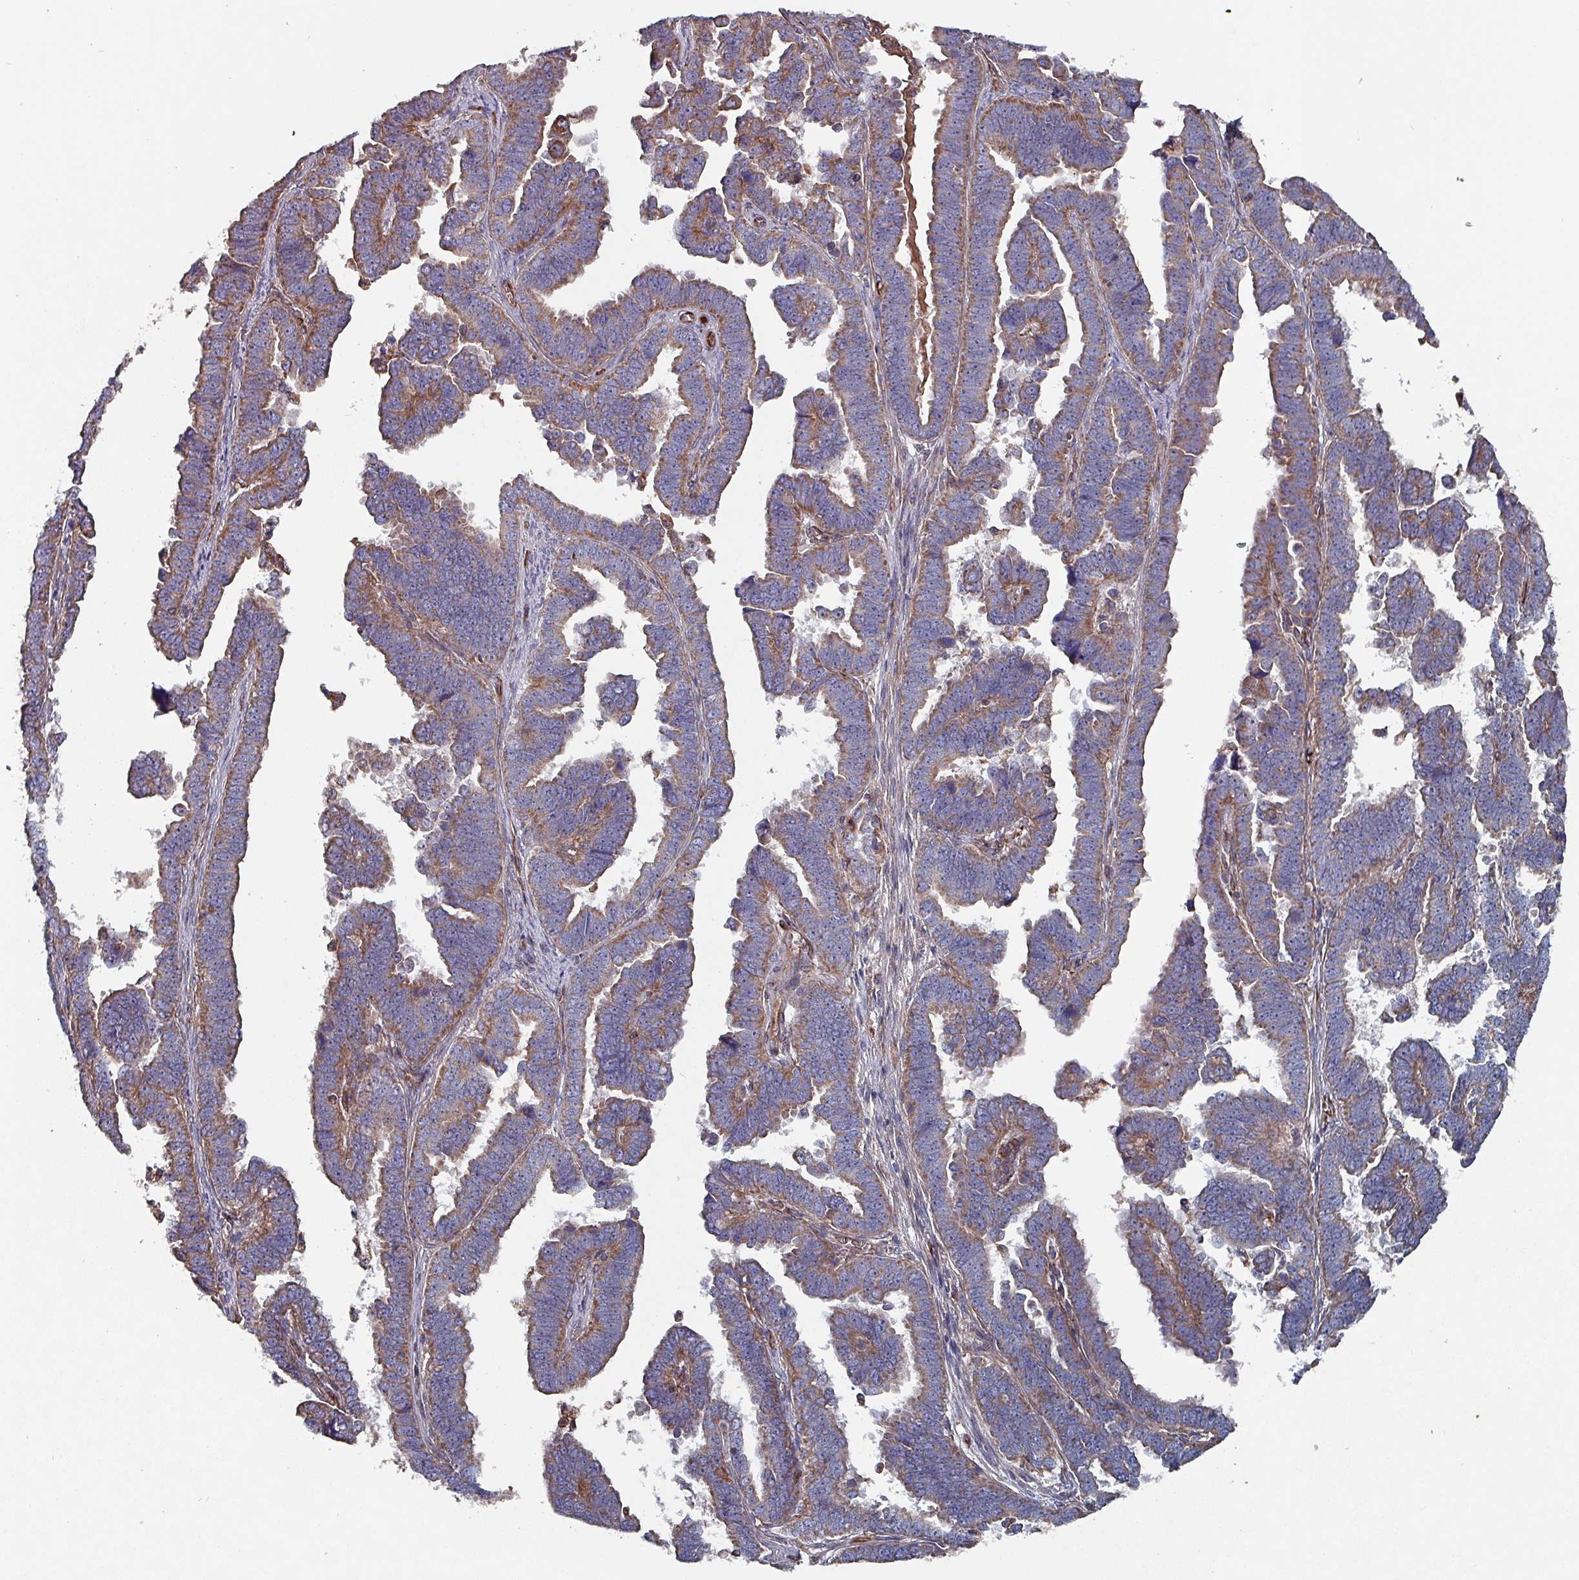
{"staining": {"intensity": "moderate", "quantity": "25%-75%", "location": "cytoplasmic/membranous"}, "tissue": "endometrial cancer", "cell_type": "Tumor cells", "image_type": "cancer", "snomed": [{"axis": "morphology", "description": "Adenocarcinoma, NOS"}, {"axis": "topography", "description": "Endometrium"}], "caption": "DAB (3,3'-diaminobenzidine) immunohistochemical staining of endometrial cancer (adenocarcinoma) shows moderate cytoplasmic/membranous protein staining in about 25%-75% of tumor cells. (DAB IHC with brightfield microscopy, high magnification).", "gene": "ANO10", "patient": {"sex": "female", "age": 75}}